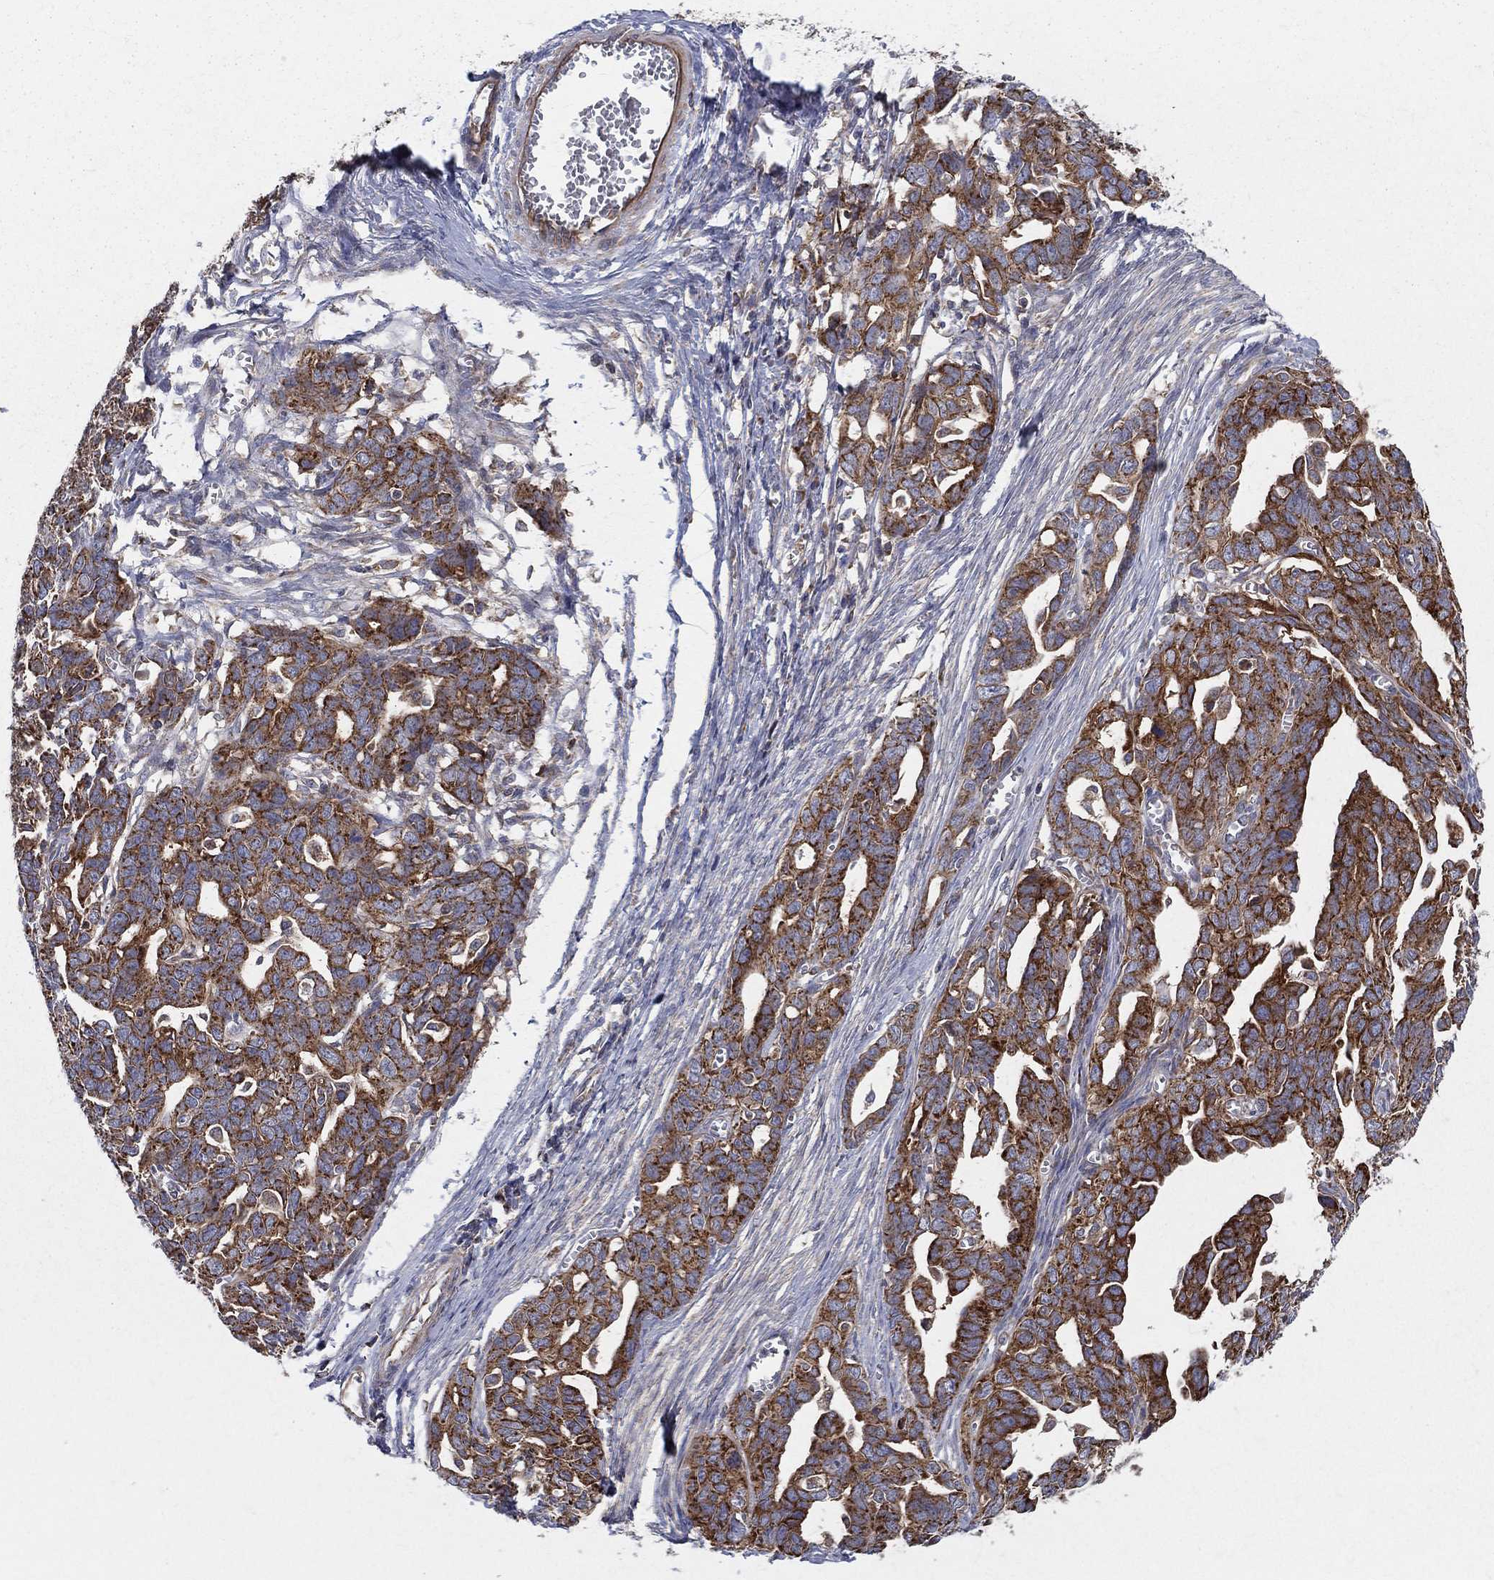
{"staining": {"intensity": "strong", "quantity": ">75%", "location": "cytoplasmic/membranous"}, "tissue": "ovarian cancer", "cell_type": "Tumor cells", "image_type": "cancer", "snomed": [{"axis": "morphology", "description": "Cystadenocarcinoma, serous, NOS"}, {"axis": "topography", "description": "Ovary"}], "caption": "Protein staining of ovarian serous cystadenocarcinoma tissue reveals strong cytoplasmic/membranous staining in approximately >75% of tumor cells.", "gene": "MIX23", "patient": {"sex": "female", "age": 69}}